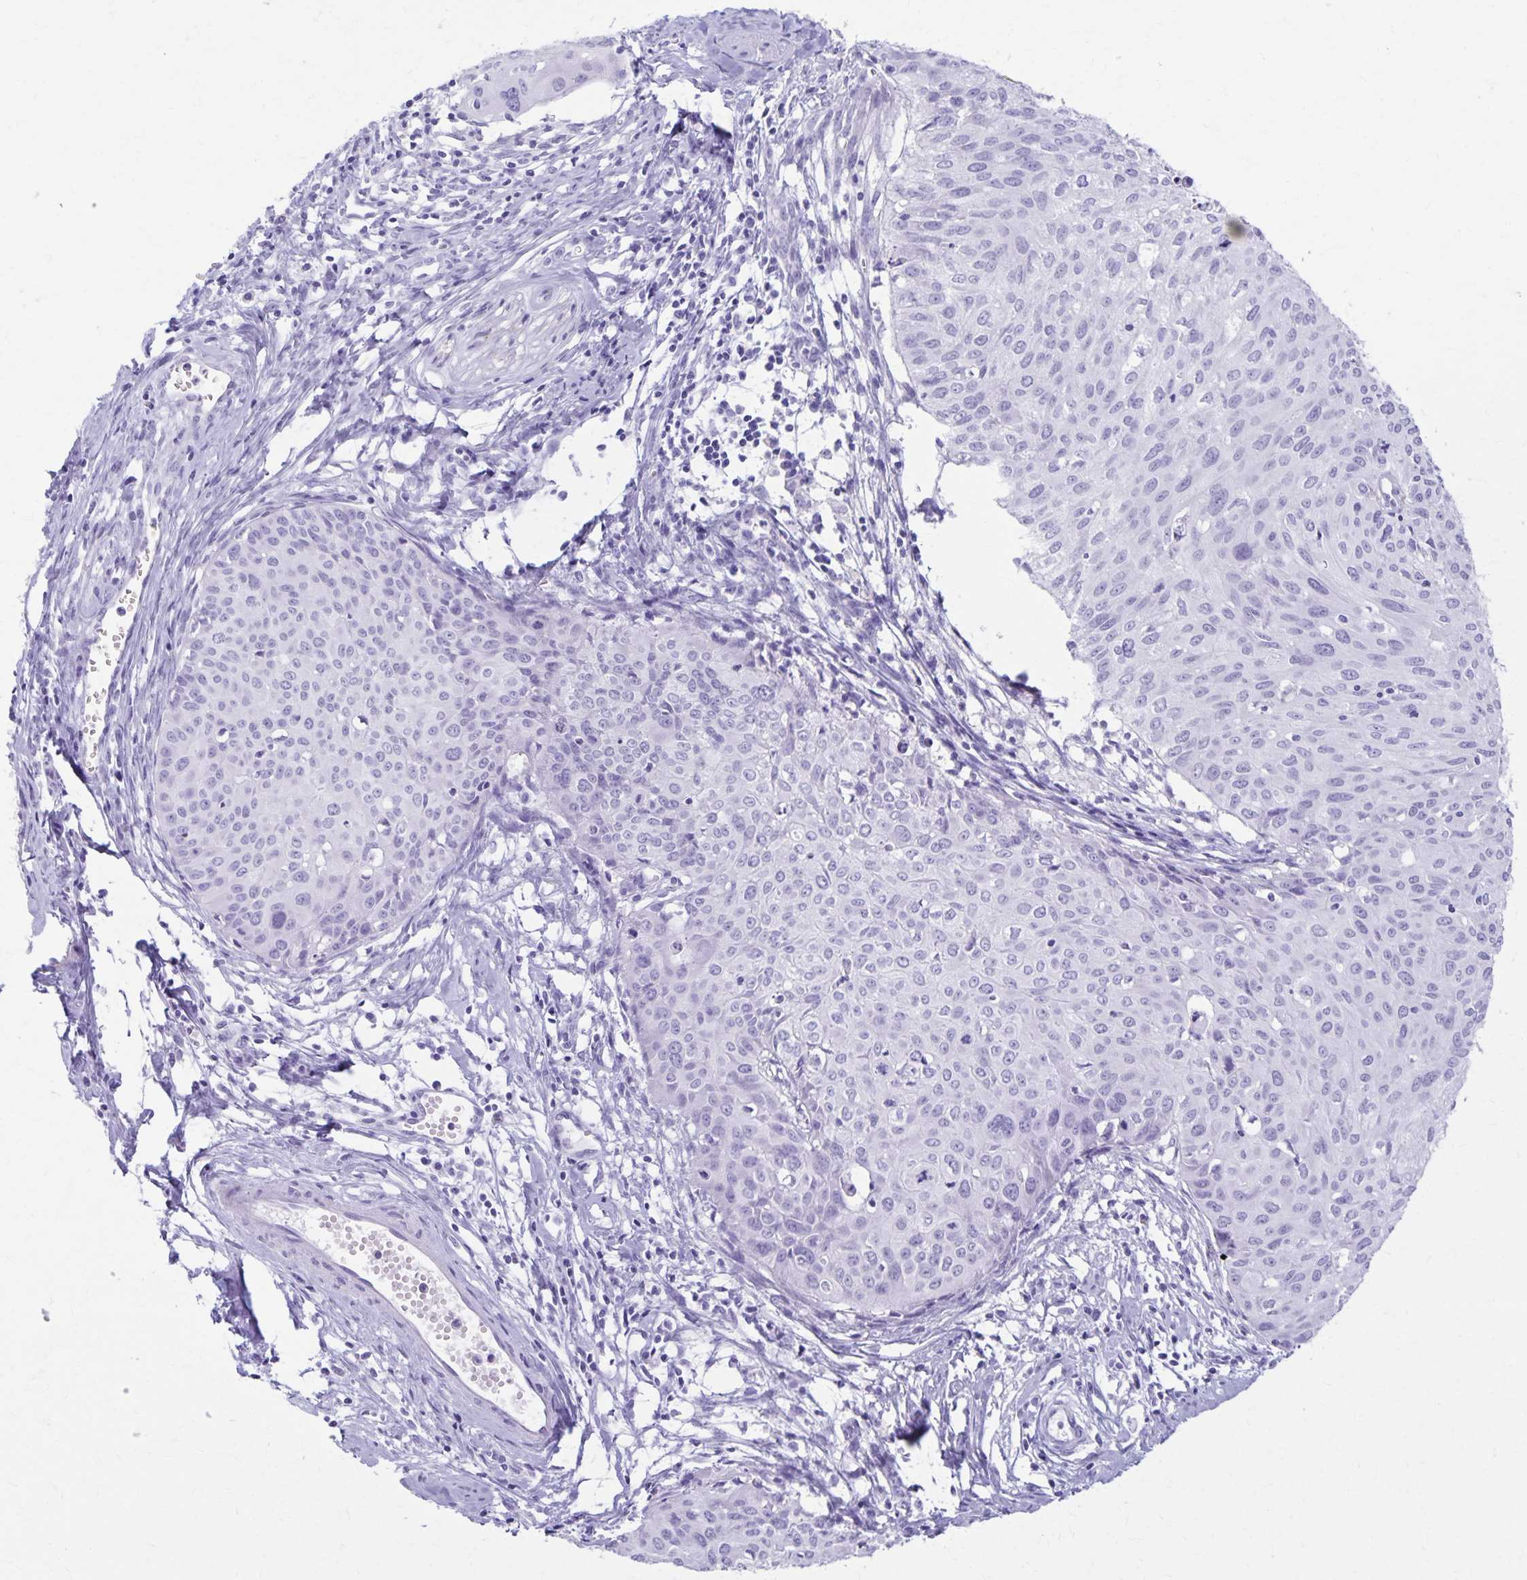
{"staining": {"intensity": "negative", "quantity": "none", "location": "none"}, "tissue": "cervical cancer", "cell_type": "Tumor cells", "image_type": "cancer", "snomed": [{"axis": "morphology", "description": "Squamous cell carcinoma, NOS"}, {"axis": "topography", "description": "Cervix"}], "caption": "Immunohistochemical staining of squamous cell carcinoma (cervical) exhibits no significant positivity in tumor cells.", "gene": "DEFA5", "patient": {"sex": "female", "age": 50}}